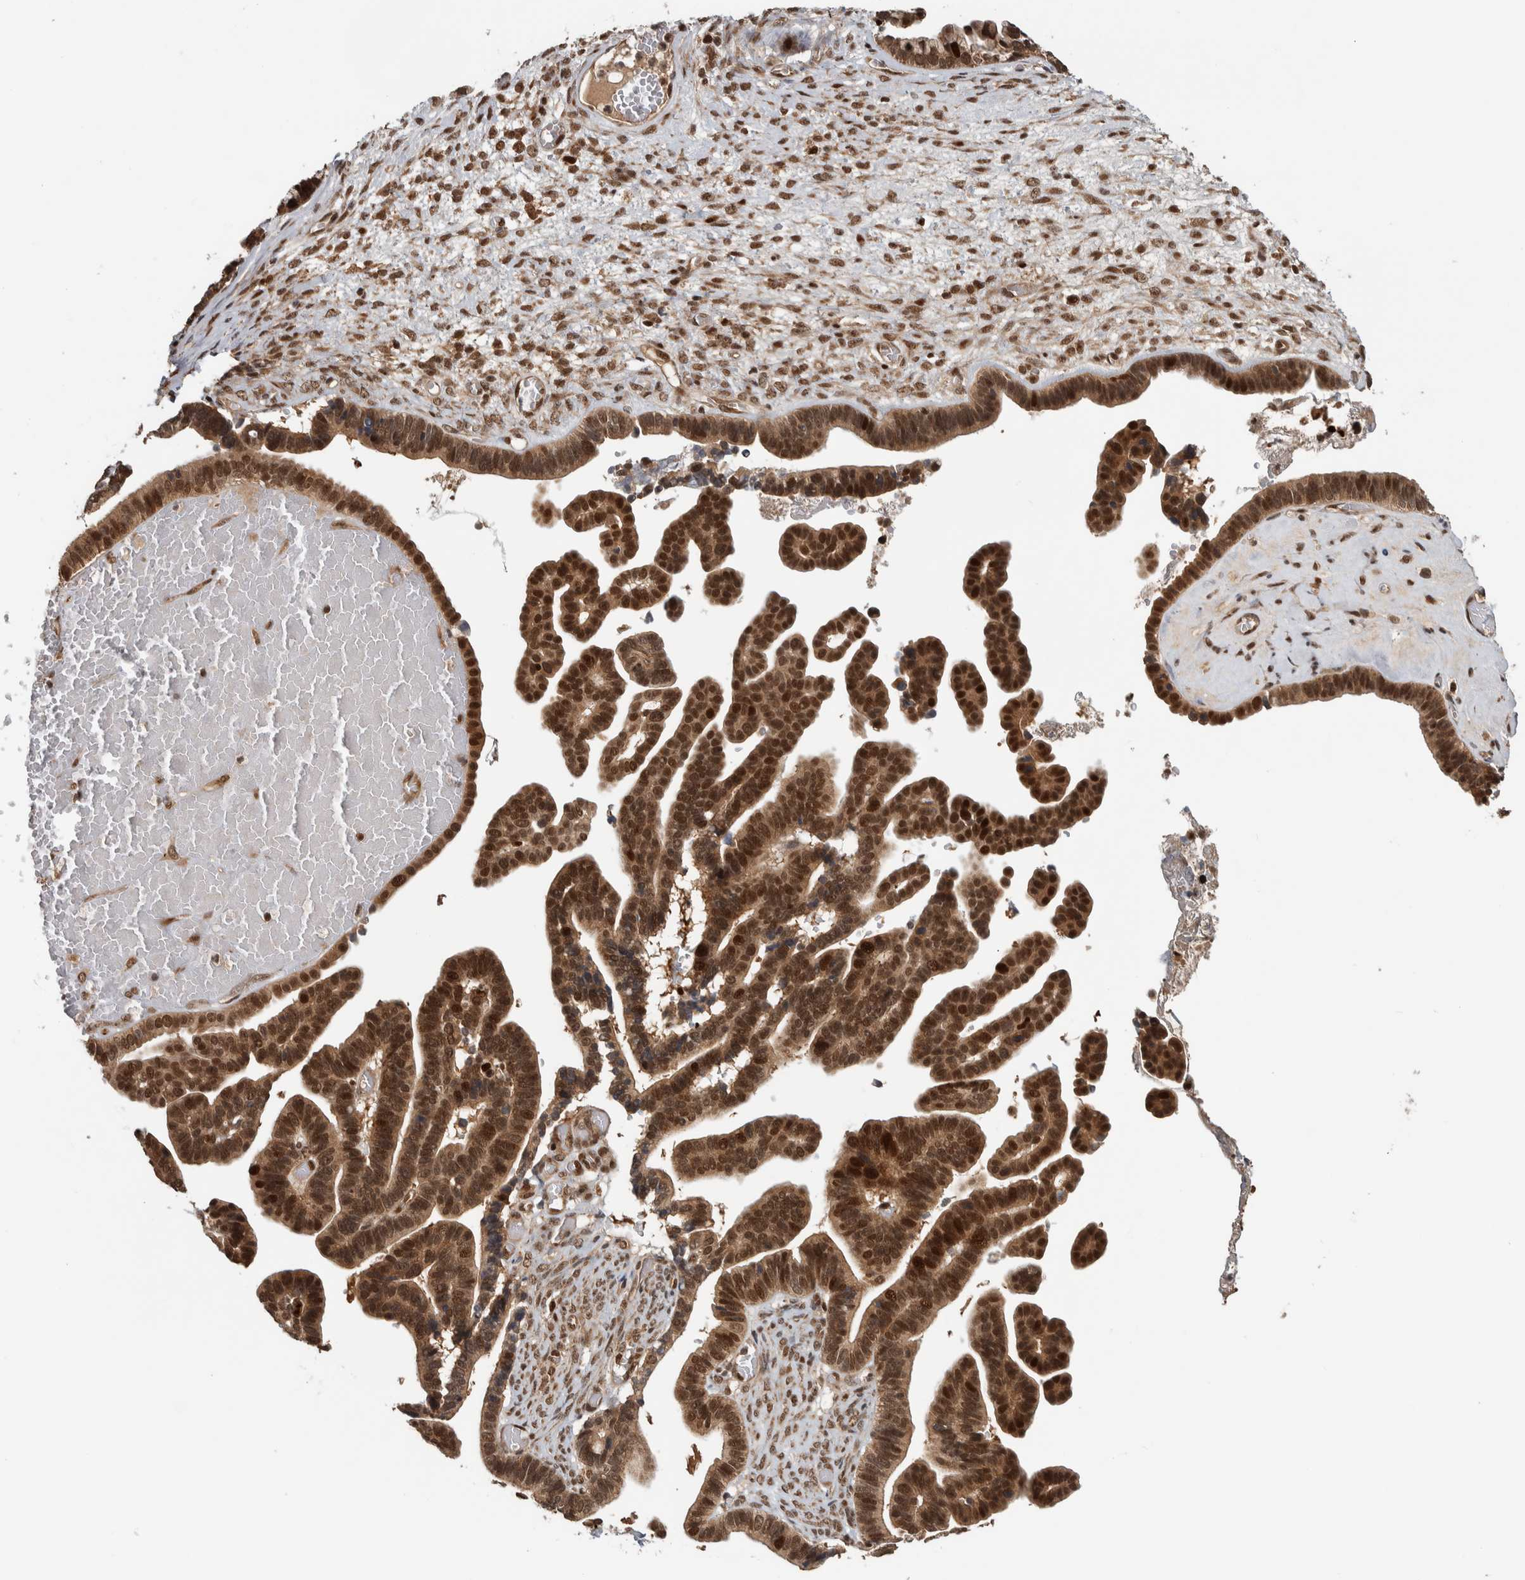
{"staining": {"intensity": "strong", "quantity": ">75%", "location": "cytoplasmic/membranous,nuclear"}, "tissue": "ovarian cancer", "cell_type": "Tumor cells", "image_type": "cancer", "snomed": [{"axis": "morphology", "description": "Cystadenocarcinoma, serous, NOS"}, {"axis": "topography", "description": "Ovary"}], "caption": "DAB (3,3'-diaminobenzidine) immunohistochemical staining of human ovarian cancer reveals strong cytoplasmic/membranous and nuclear protein staining in about >75% of tumor cells.", "gene": "RPS6KA4", "patient": {"sex": "female", "age": 56}}